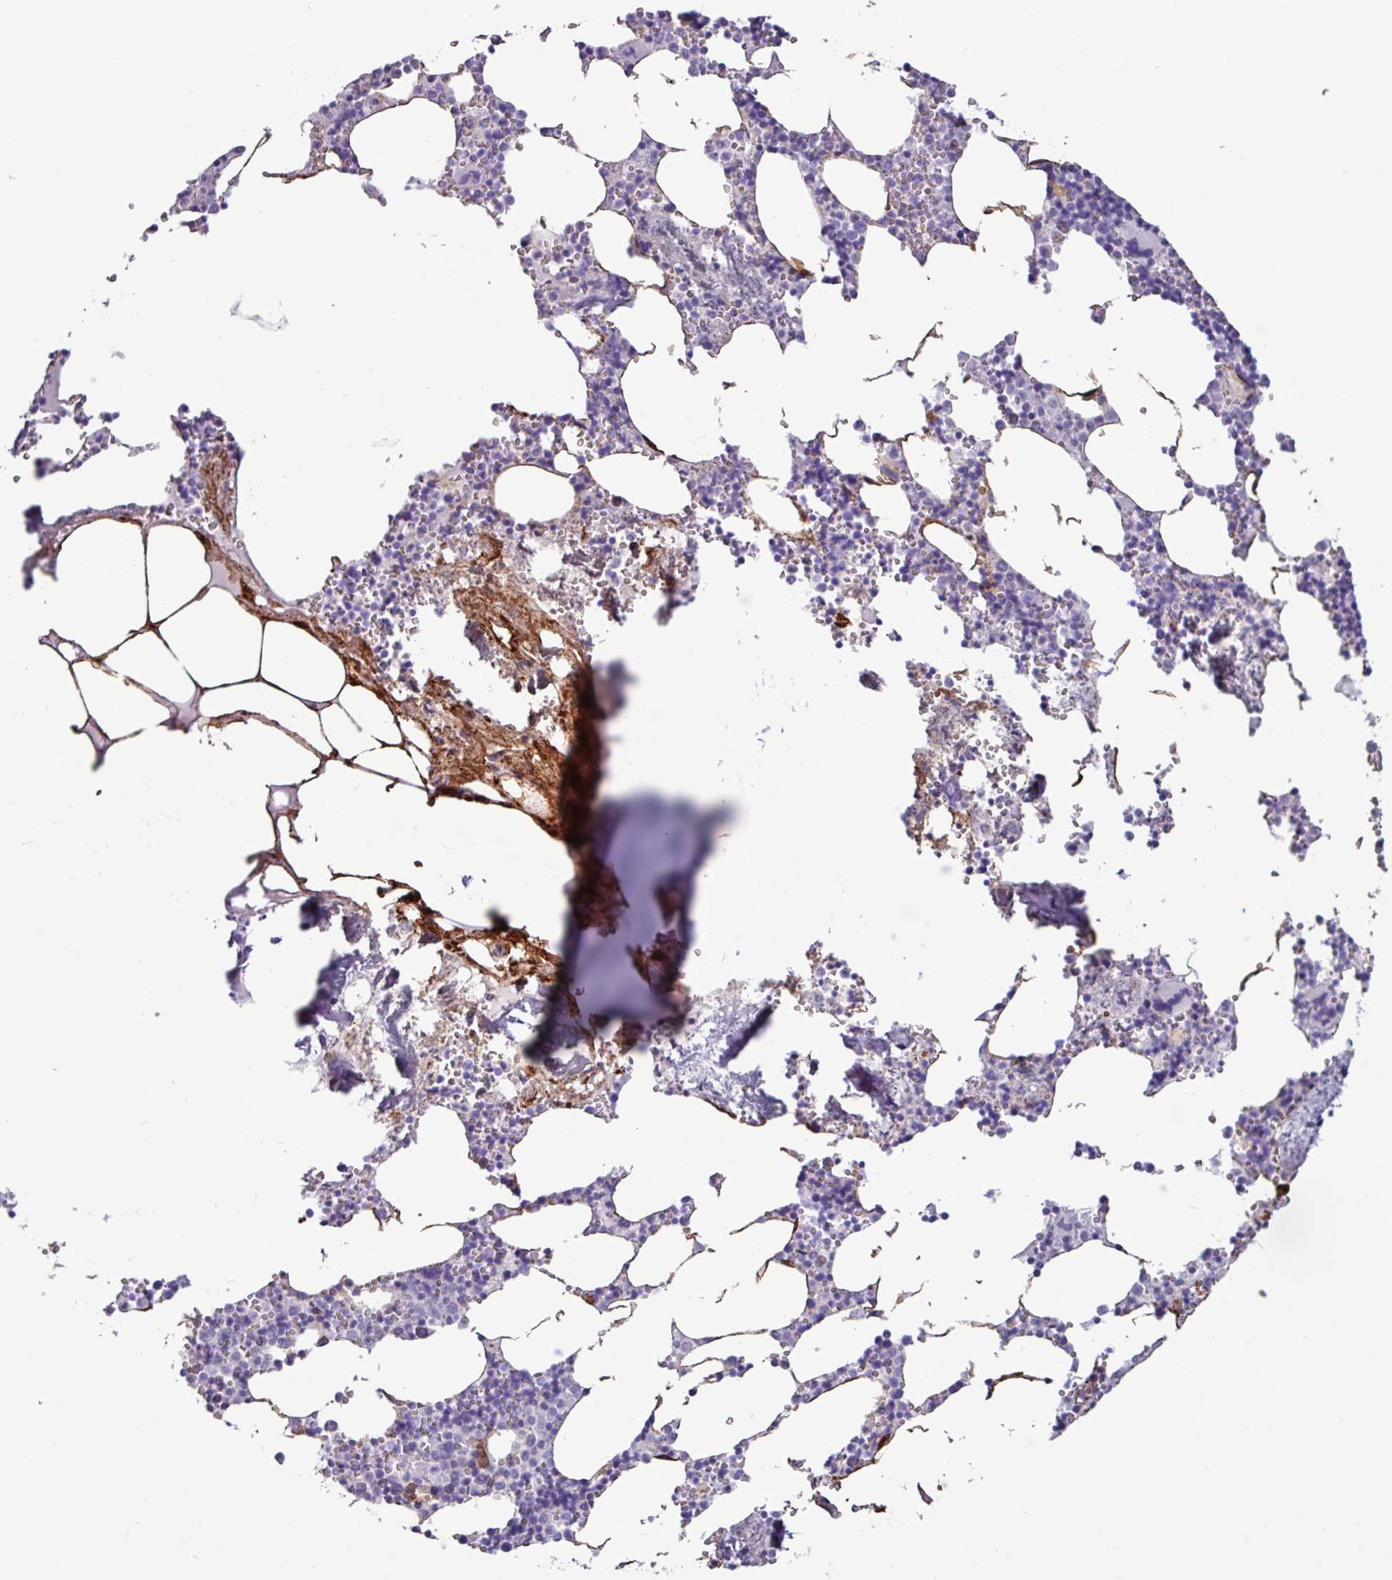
{"staining": {"intensity": "negative", "quantity": "none", "location": "none"}, "tissue": "bone marrow", "cell_type": "Hematopoietic cells", "image_type": "normal", "snomed": [{"axis": "morphology", "description": "Normal tissue, NOS"}, {"axis": "topography", "description": "Bone marrow"}], "caption": "This is an IHC micrograph of normal human bone marrow. There is no expression in hematopoietic cells.", "gene": "PPP1R35", "patient": {"sex": "male", "age": 54}}